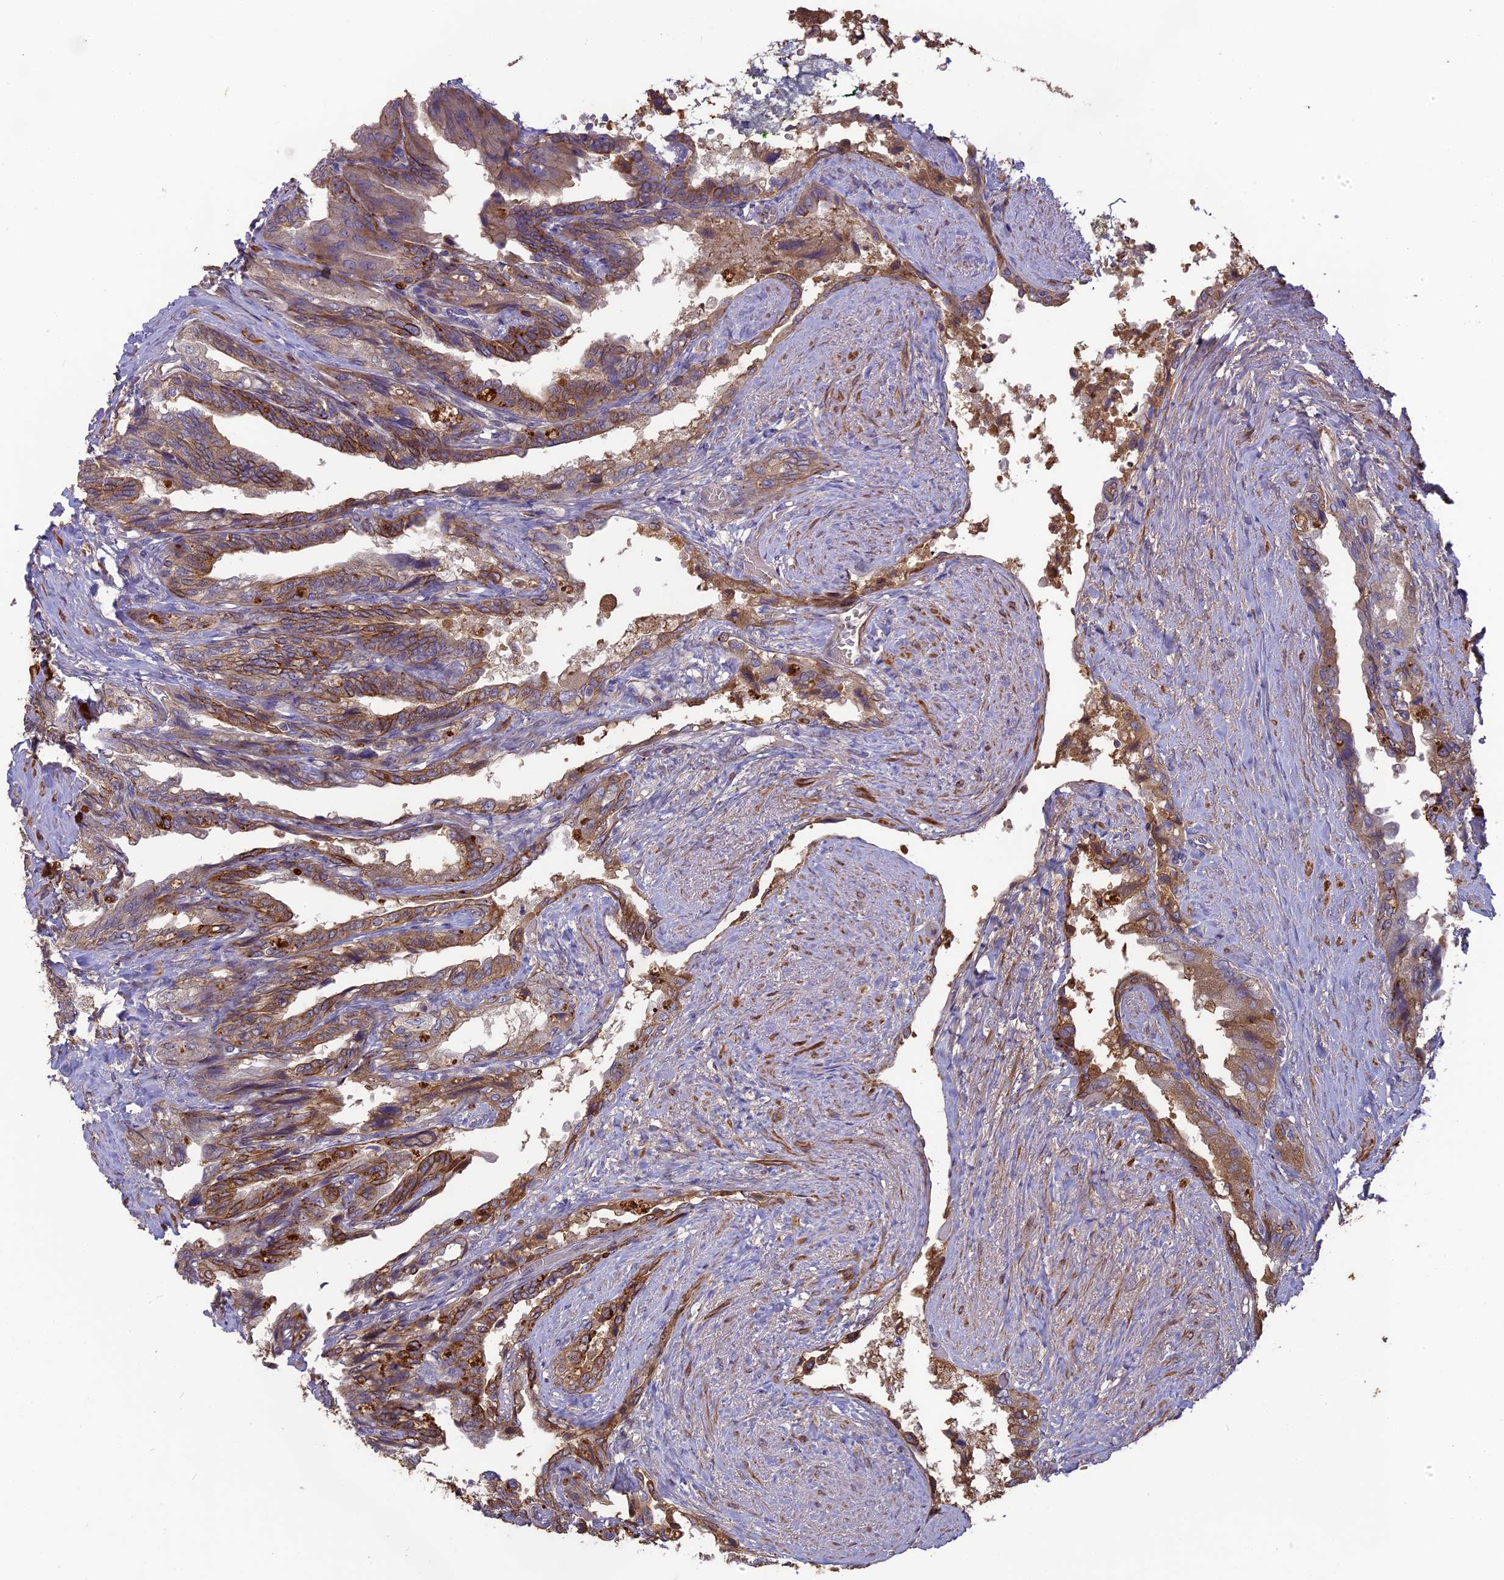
{"staining": {"intensity": "moderate", "quantity": "25%-75%", "location": "cytoplasmic/membranous"}, "tissue": "seminal vesicle", "cell_type": "Glandular cells", "image_type": "normal", "snomed": [{"axis": "morphology", "description": "Normal tissue, NOS"}, {"axis": "topography", "description": "Seminal veicle"}, {"axis": "topography", "description": "Peripheral nerve tissue"}], "caption": "Human seminal vesicle stained with a brown dye exhibits moderate cytoplasmic/membranous positive staining in about 25%-75% of glandular cells.", "gene": "ERMAP", "patient": {"sex": "male", "age": 60}}